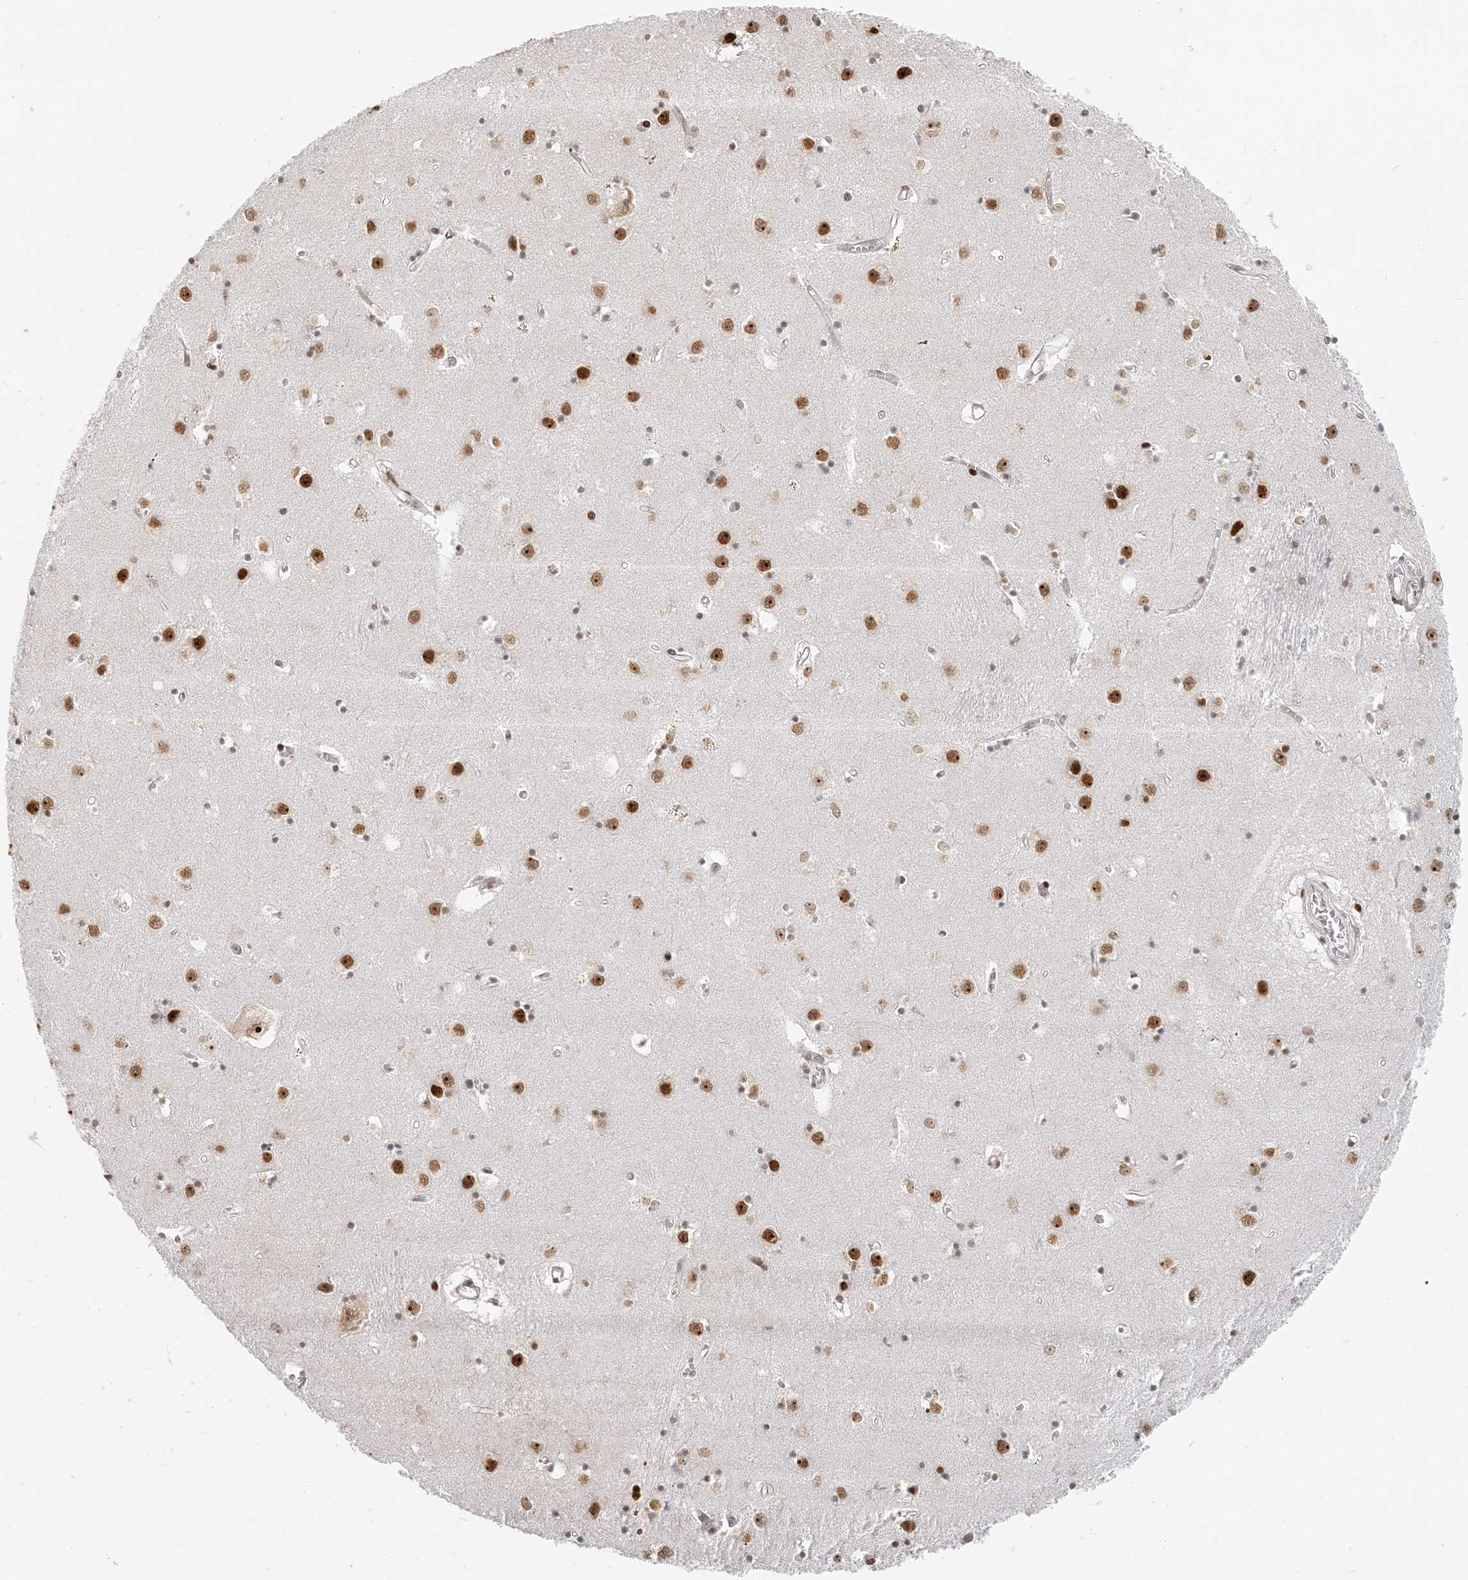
{"staining": {"intensity": "moderate", "quantity": "25%-75%", "location": "nuclear"}, "tissue": "caudate", "cell_type": "Glial cells", "image_type": "normal", "snomed": [{"axis": "morphology", "description": "Normal tissue, NOS"}, {"axis": "topography", "description": "Lateral ventricle wall"}], "caption": "The photomicrograph shows immunohistochemical staining of unremarkable caudate. There is moderate nuclear positivity is present in about 25%-75% of glial cells. Using DAB (3,3'-diaminobenzidine) (brown) and hematoxylin (blue) stains, captured at high magnification using brightfield microscopy.", "gene": "BAZ1B", "patient": {"sex": "male", "age": 70}}